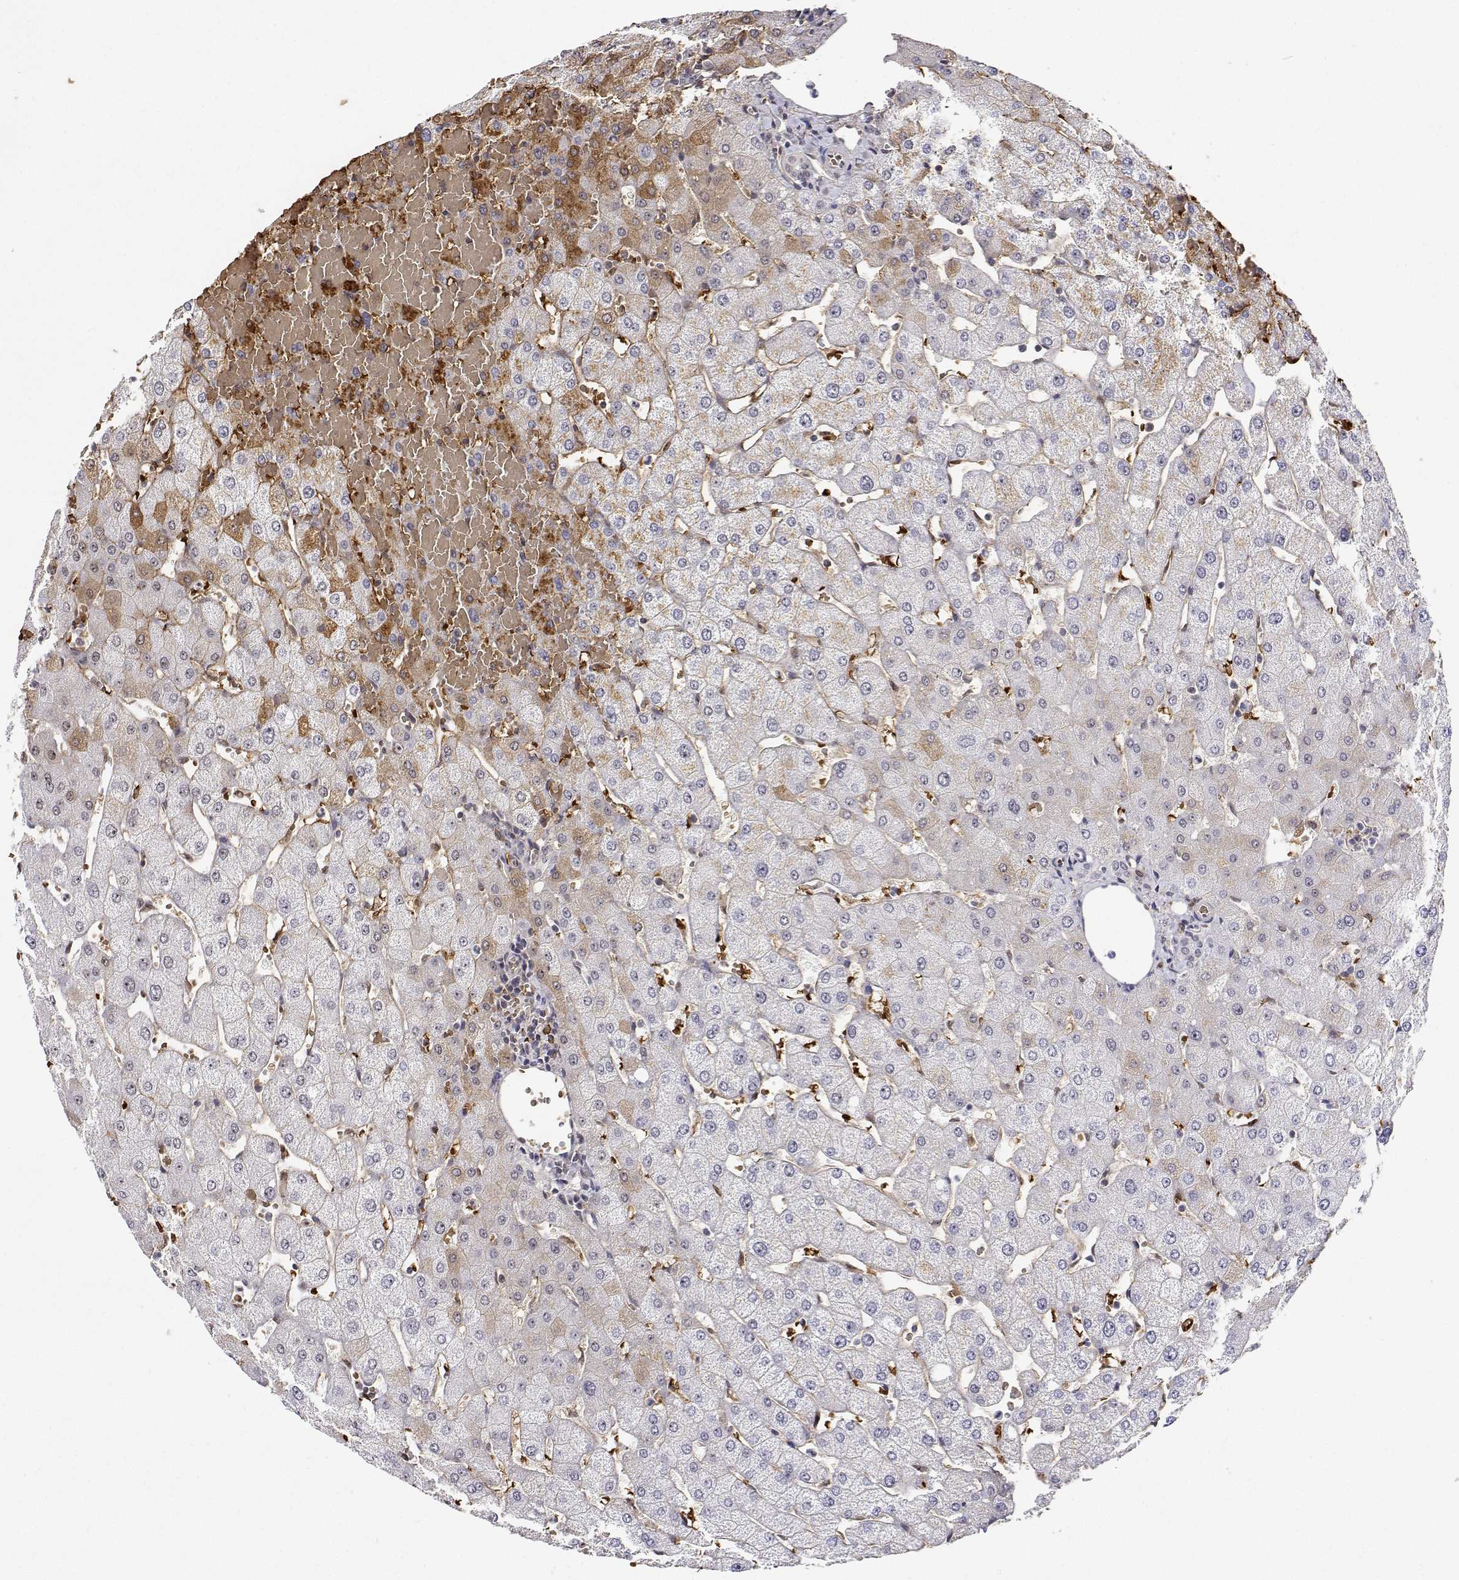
{"staining": {"intensity": "negative", "quantity": "none", "location": "none"}, "tissue": "liver", "cell_type": "Cholangiocytes", "image_type": "normal", "snomed": [{"axis": "morphology", "description": "Normal tissue, NOS"}, {"axis": "topography", "description": "Liver"}], "caption": "Cholangiocytes are negative for brown protein staining in unremarkable liver. (DAB (3,3'-diaminobenzidine) immunohistochemistry with hematoxylin counter stain).", "gene": "ADAR", "patient": {"sex": "female", "age": 54}}